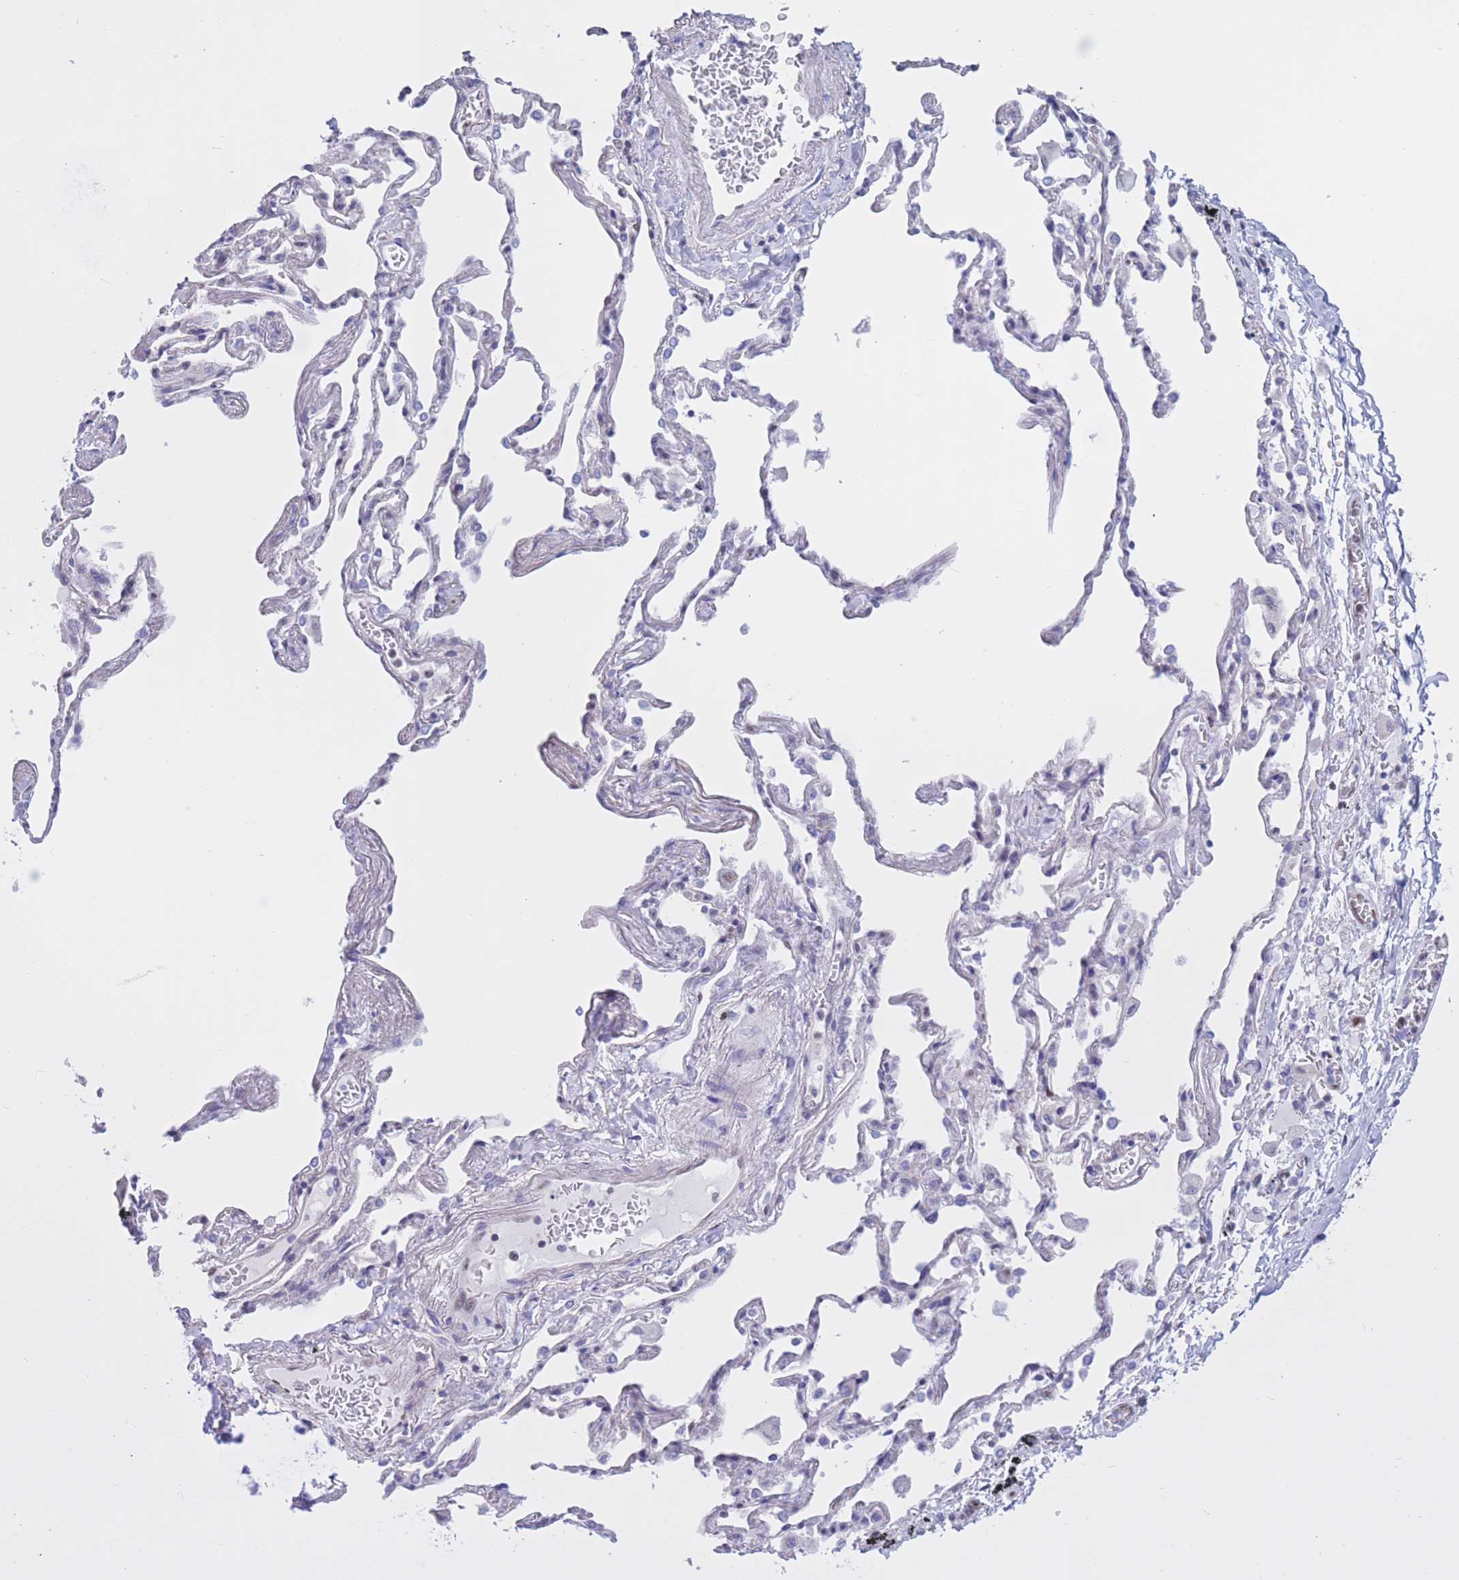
{"staining": {"intensity": "negative", "quantity": "none", "location": "none"}, "tissue": "bronchus", "cell_type": "Respiratory epithelial cells", "image_type": "normal", "snomed": [{"axis": "morphology", "description": "Normal tissue, NOS"}, {"axis": "topography", "description": "Bronchus"}], "caption": "IHC micrograph of normal bronchus stained for a protein (brown), which exhibits no expression in respiratory epithelial cells.", "gene": "NASP", "patient": {"sex": "male", "age": 70}}